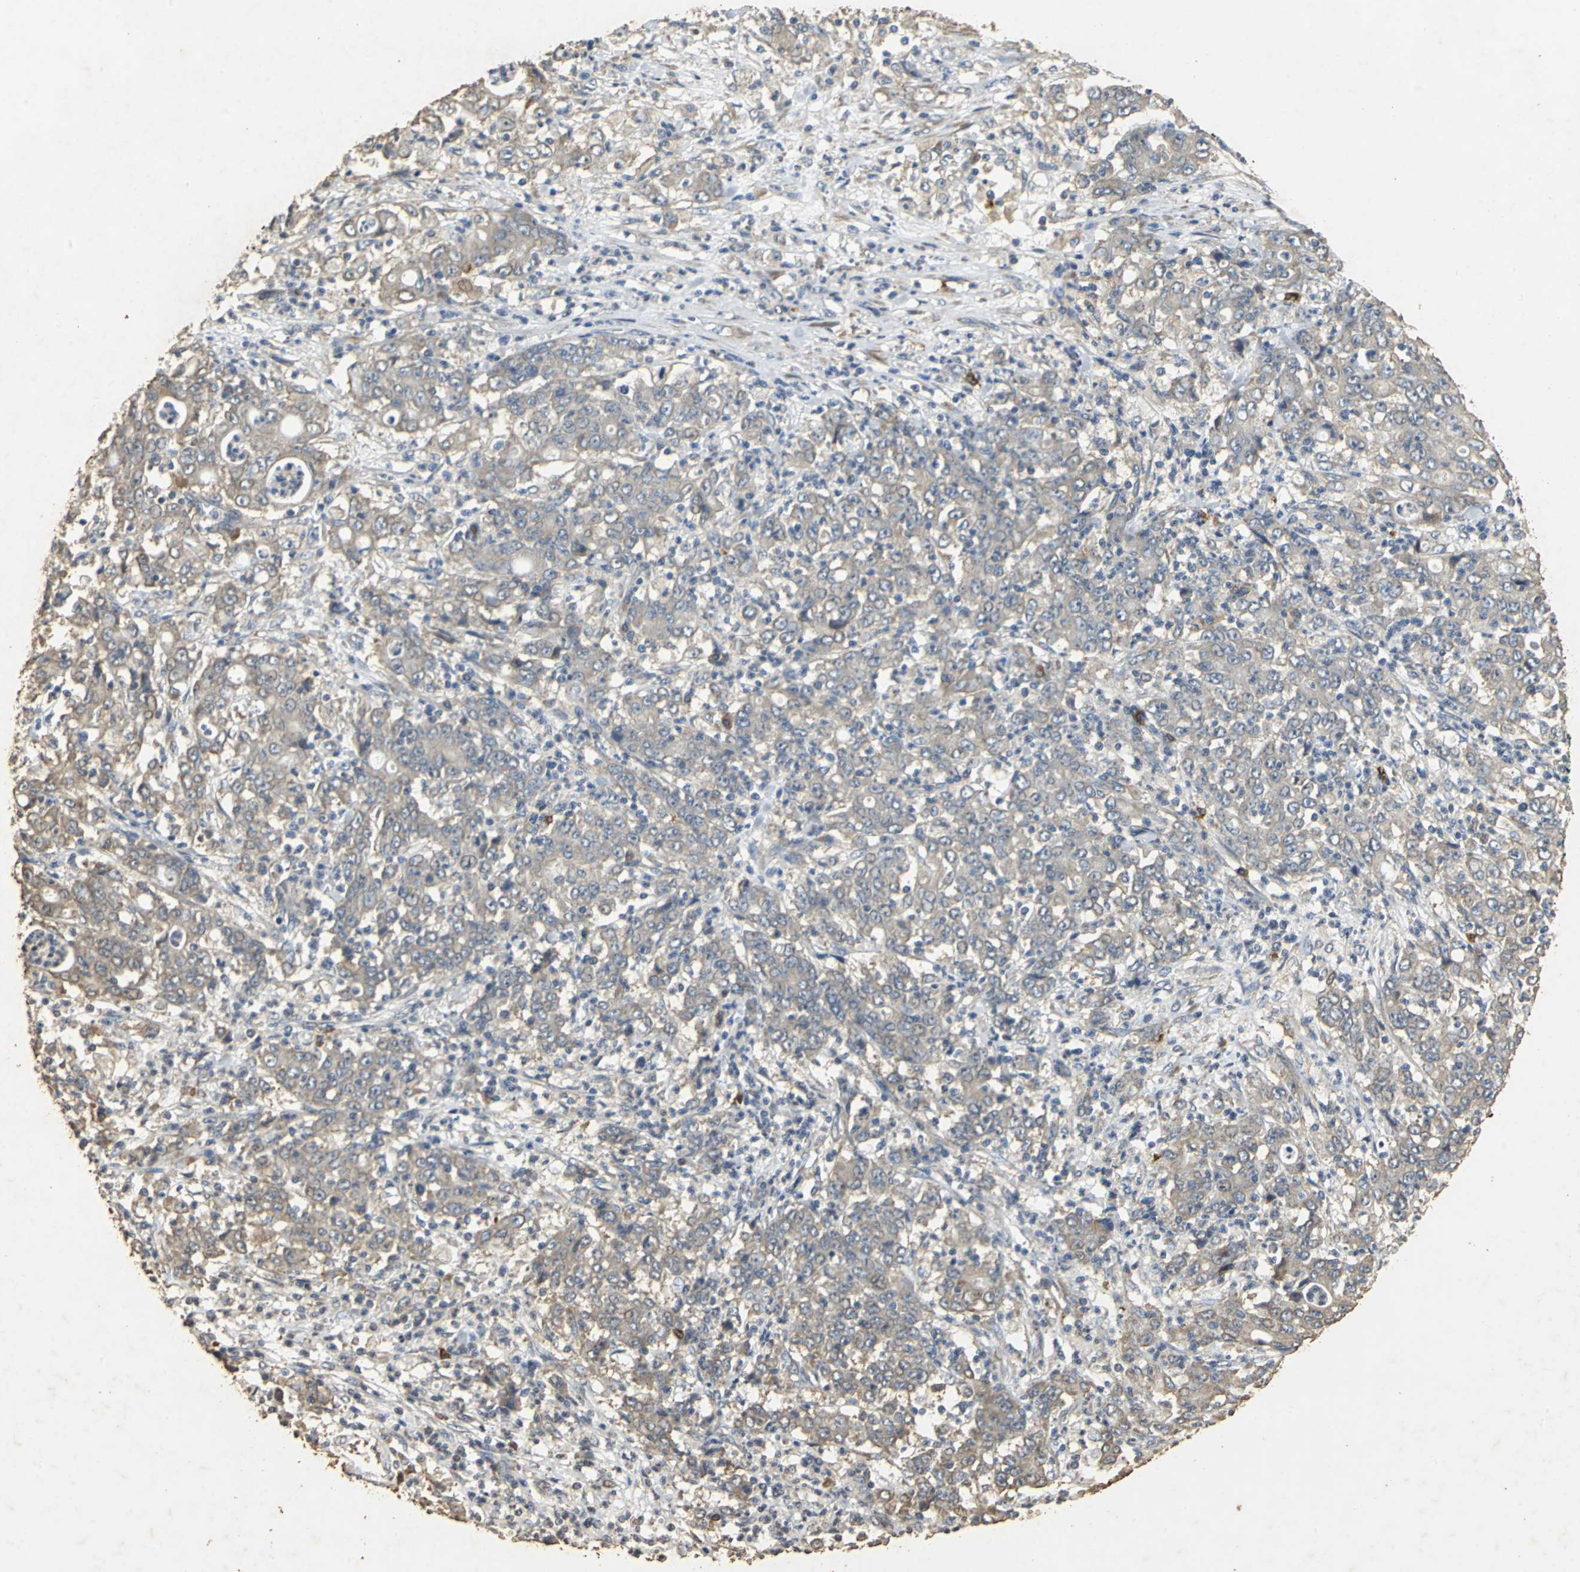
{"staining": {"intensity": "weak", "quantity": "25%-75%", "location": "cytoplasmic/membranous"}, "tissue": "stomach cancer", "cell_type": "Tumor cells", "image_type": "cancer", "snomed": [{"axis": "morphology", "description": "Adenocarcinoma, NOS"}, {"axis": "topography", "description": "Stomach, lower"}], "caption": "Immunohistochemical staining of human stomach adenocarcinoma reveals low levels of weak cytoplasmic/membranous protein positivity in about 25%-75% of tumor cells.", "gene": "ACSL4", "patient": {"sex": "female", "age": 71}}